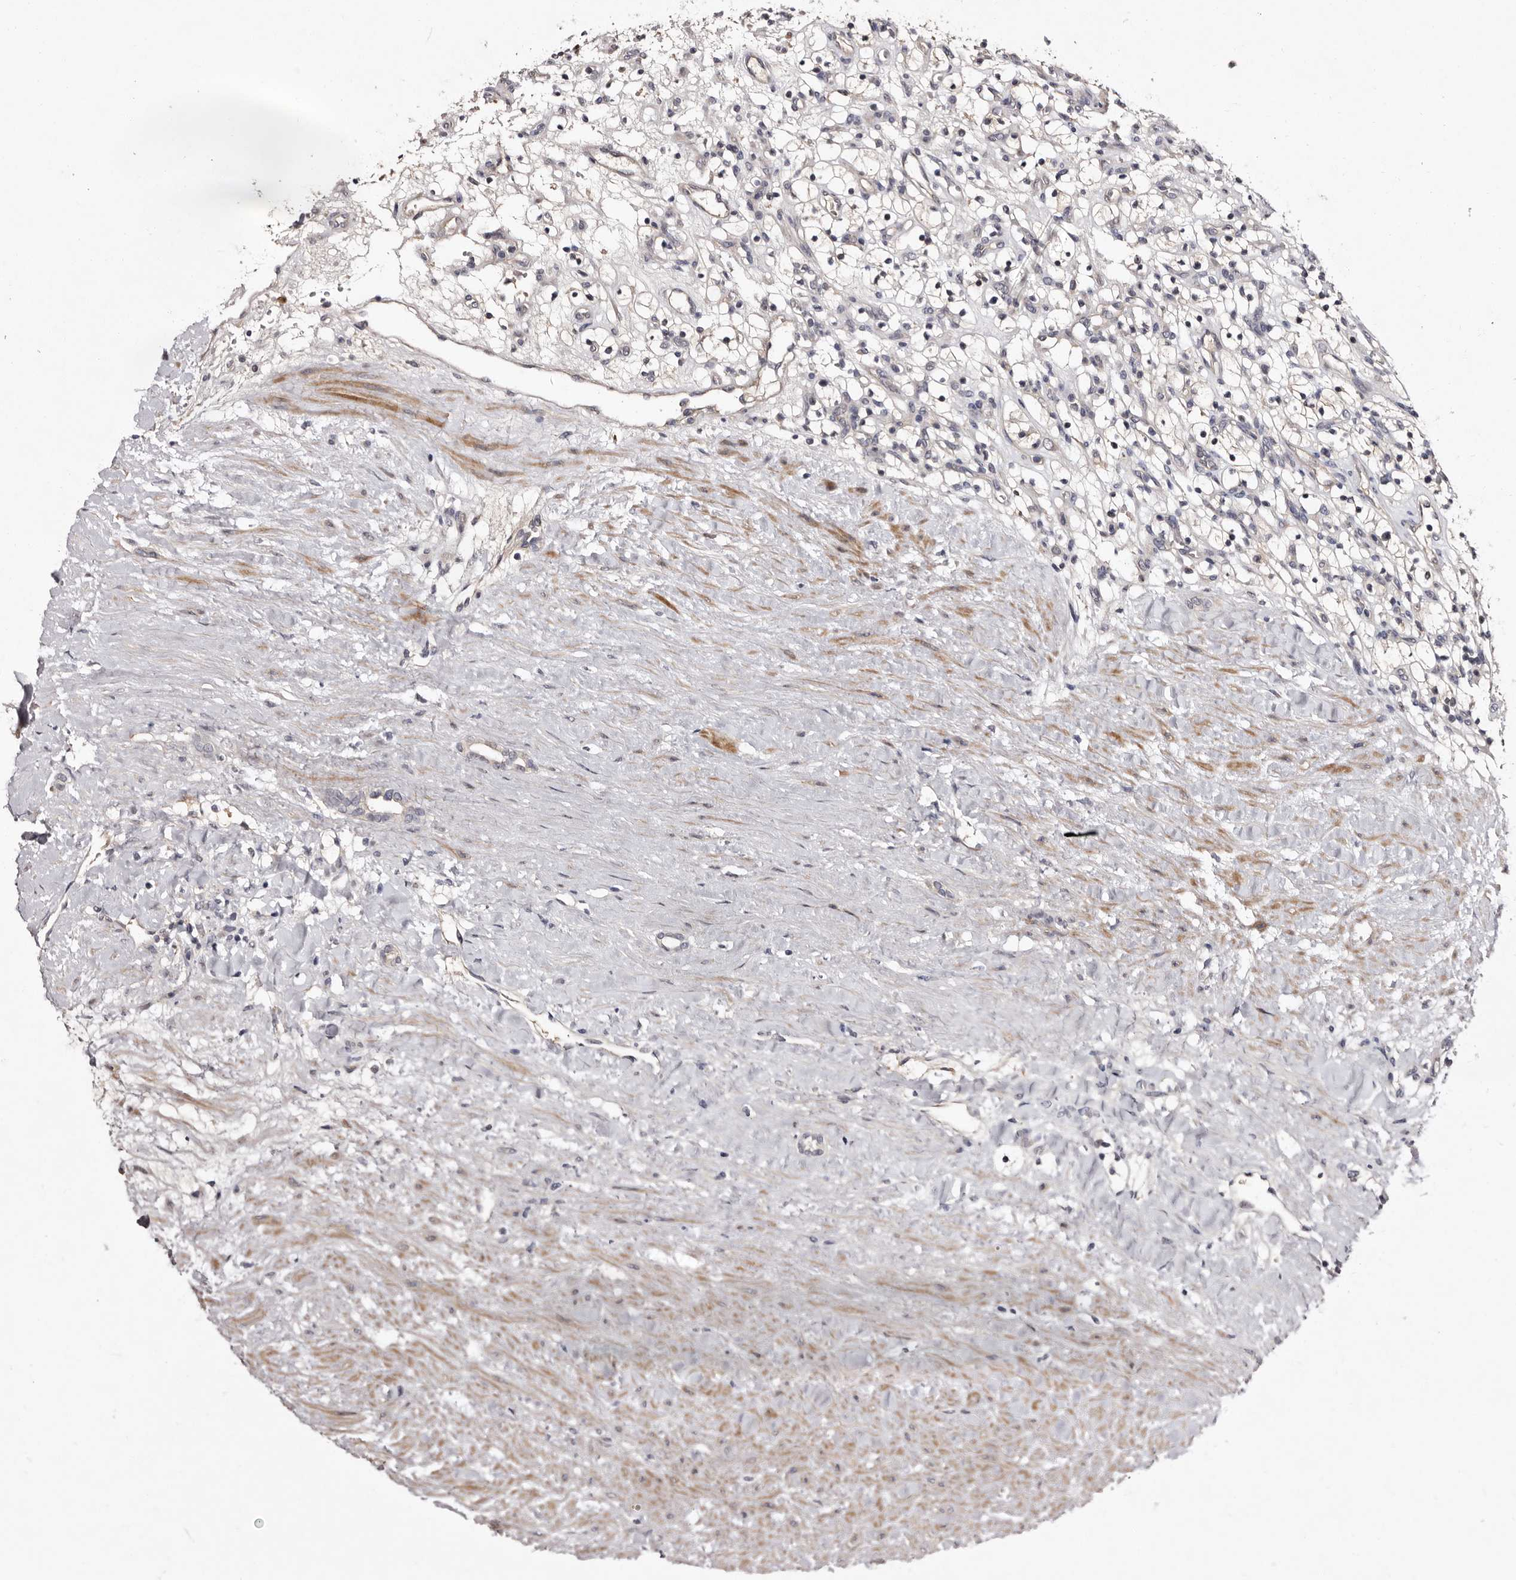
{"staining": {"intensity": "negative", "quantity": "none", "location": "none"}, "tissue": "renal cancer", "cell_type": "Tumor cells", "image_type": "cancer", "snomed": [{"axis": "morphology", "description": "Adenocarcinoma, NOS"}, {"axis": "topography", "description": "Kidney"}], "caption": "An image of human adenocarcinoma (renal) is negative for staining in tumor cells.", "gene": "LANCL2", "patient": {"sex": "female", "age": 57}}